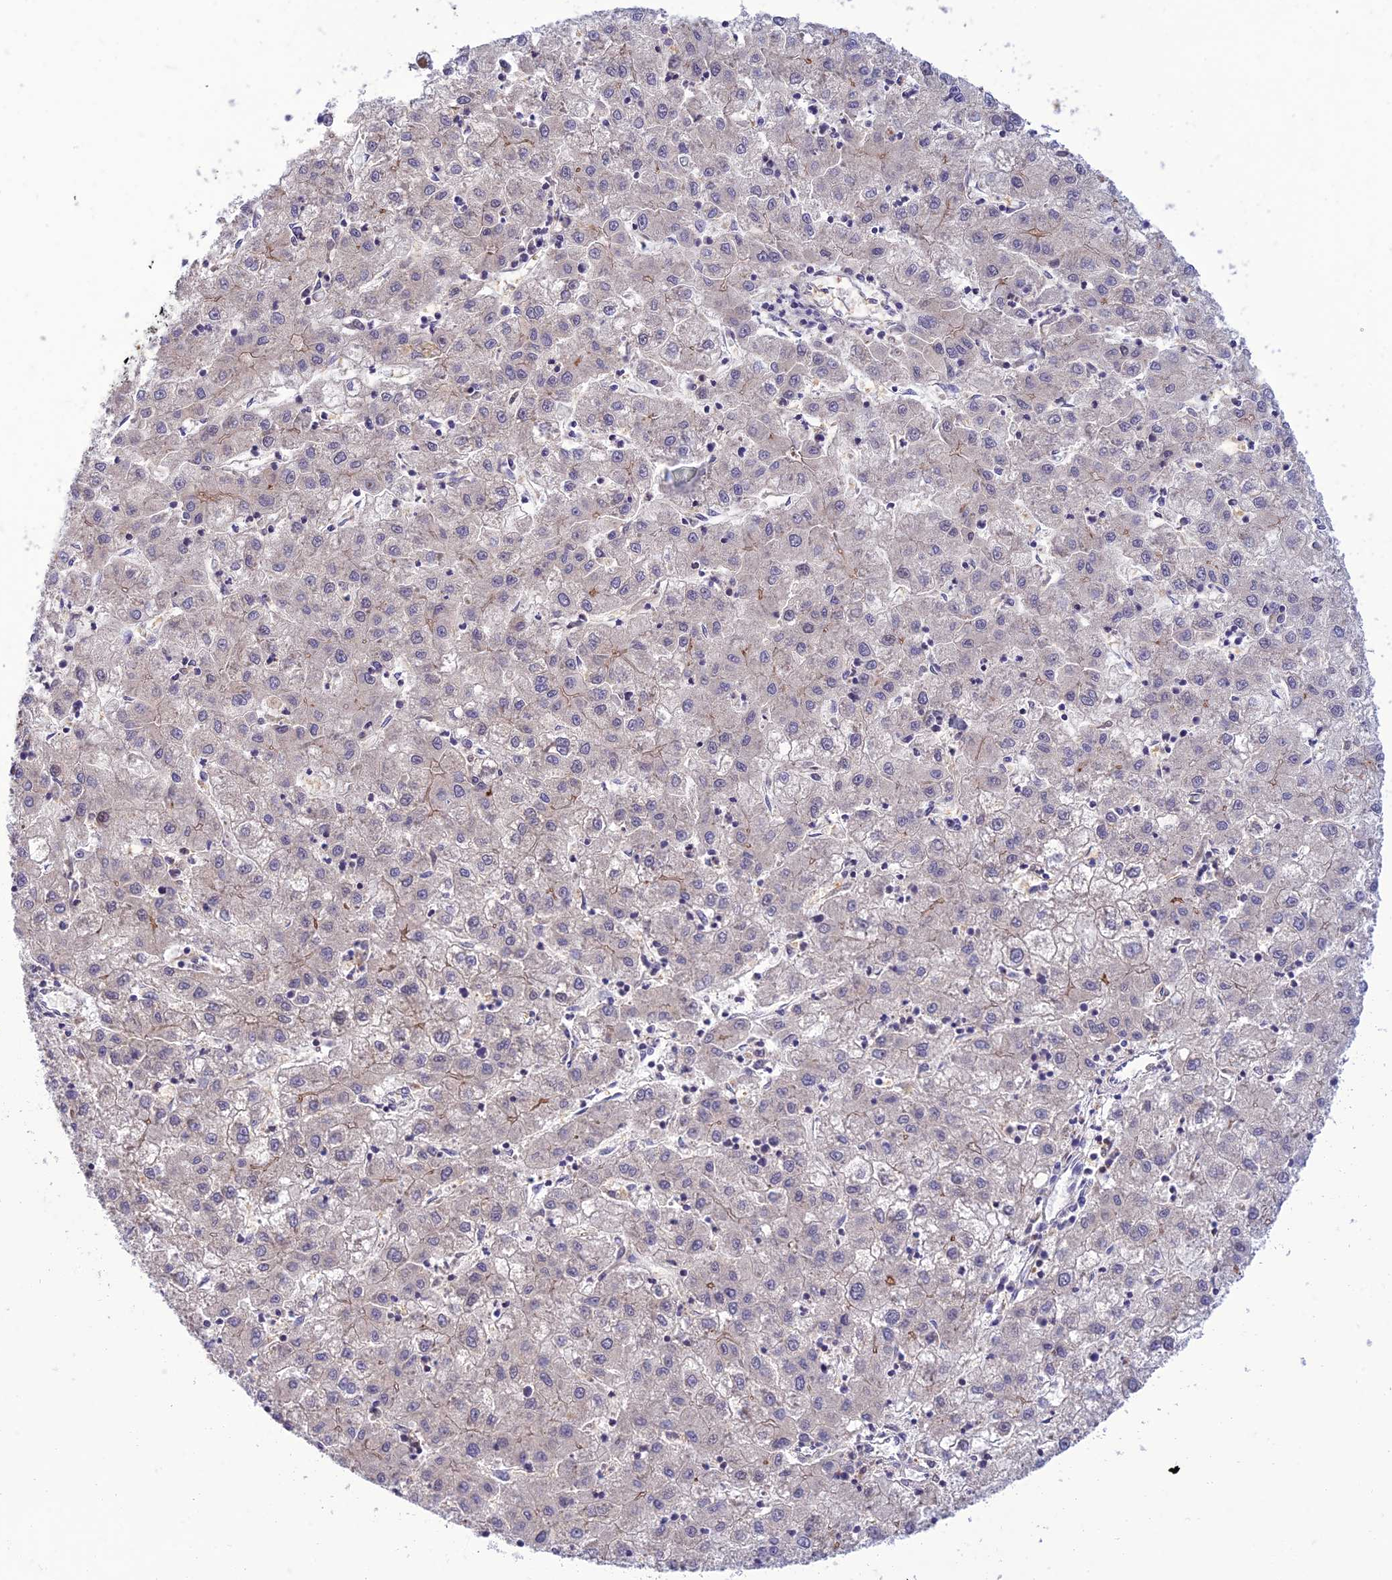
{"staining": {"intensity": "negative", "quantity": "none", "location": "none"}, "tissue": "liver cancer", "cell_type": "Tumor cells", "image_type": "cancer", "snomed": [{"axis": "morphology", "description": "Carcinoma, Hepatocellular, NOS"}, {"axis": "topography", "description": "Liver"}], "caption": "Histopathology image shows no significant protein staining in tumor cells of liver cancer.", "gene": "IRAK3", "patient": {"sex": "male", "age": 72}}